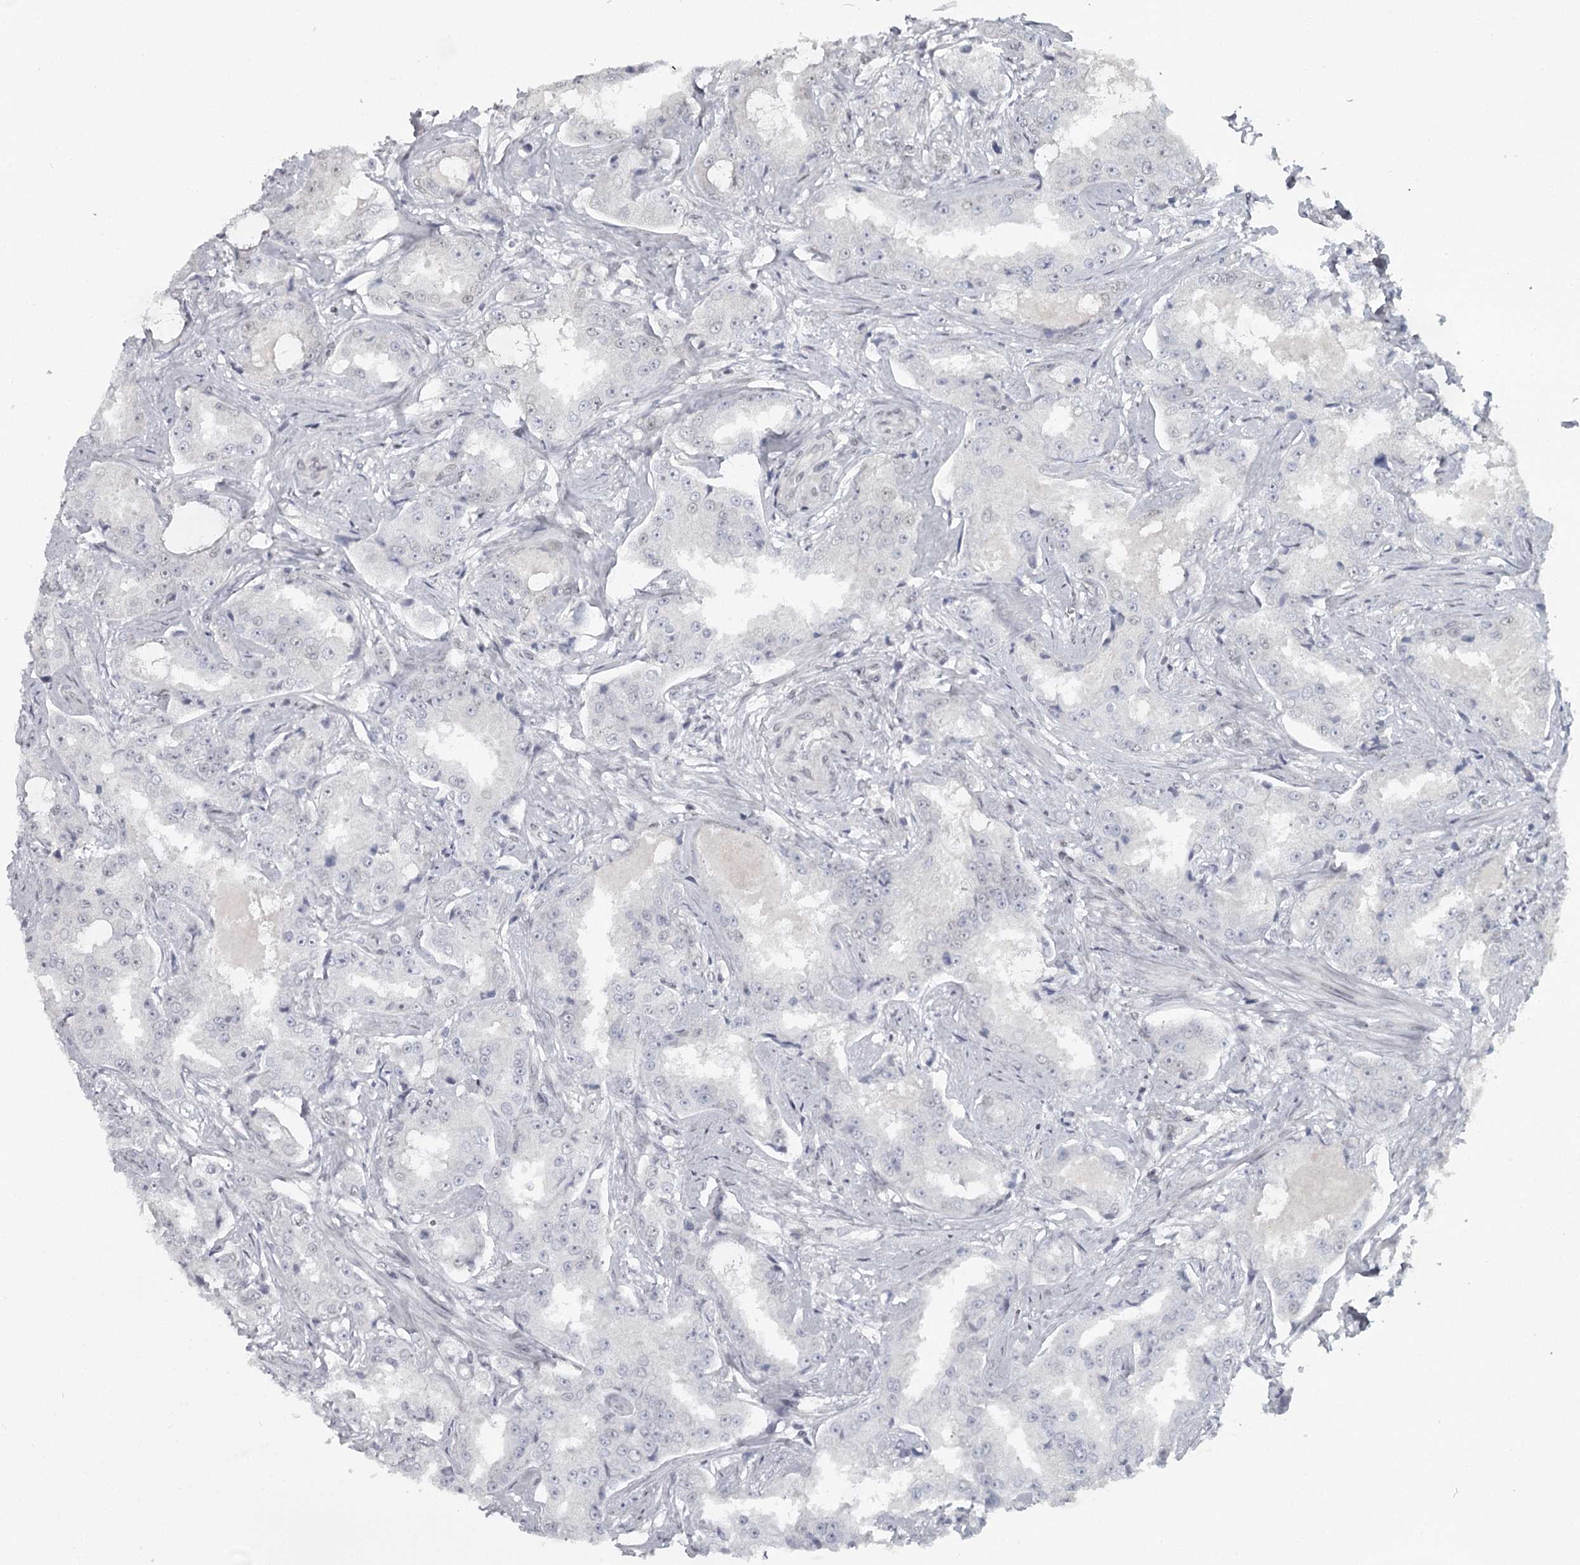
{"staining": {"intensity": "negative", "quantity": "none", "location": "none"}, "tissue": "prostate cancer", "cell_type": "Tumor cells", "image_type": "cancer", "snomed": [{"axis": "morphology", "description": "Adenocarcinoma, High grade"}, {"axis": "topography", "description": "Prostate"}], "caption": "There is no significant positivity in tumor cells of prostate cancer (adenocarcinoma (high-grade)).", "gene": "FAM13C", "patient": {"sex": "male", "age": 73}}